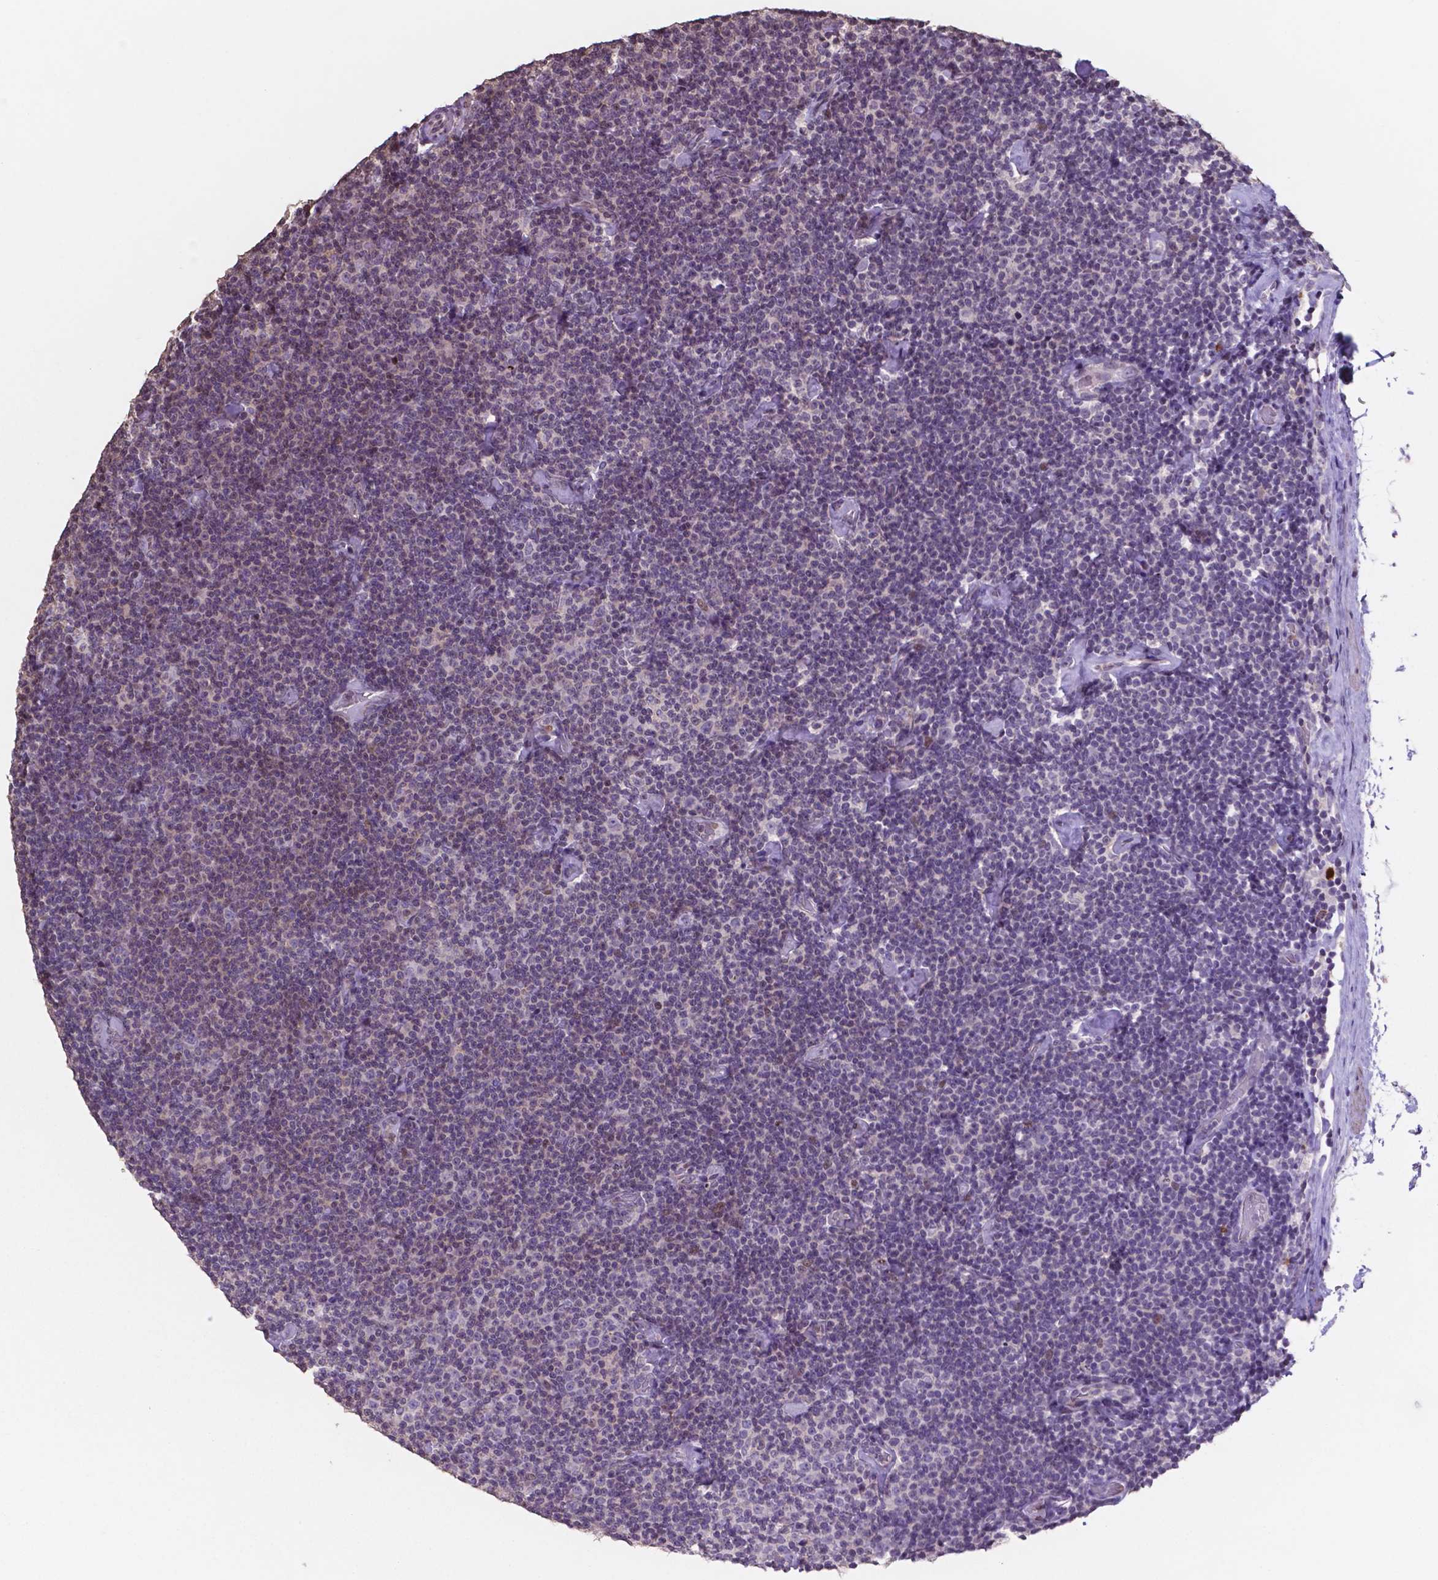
{"staining": {"intensity": "negative", "quantity": "none", "location": "none"}, "tissue": "lymphoma", "cell_type": "Tumor cells", "image_type": "cancer", "snomed": [{"axis": "morphology", "description": "Malignant lymphoma, non-Hodgkin's type, Low grade"}, {"axis": "topography", "description": "Lymph node"}], "caption": "Immunohistochemical staining of malignant lymphoma, non-Hodgkin's type (low-grade) displays no significant expression in tumor cells.", "gene": "MLC1", "patient": {"sex": "male", "age": 81}}